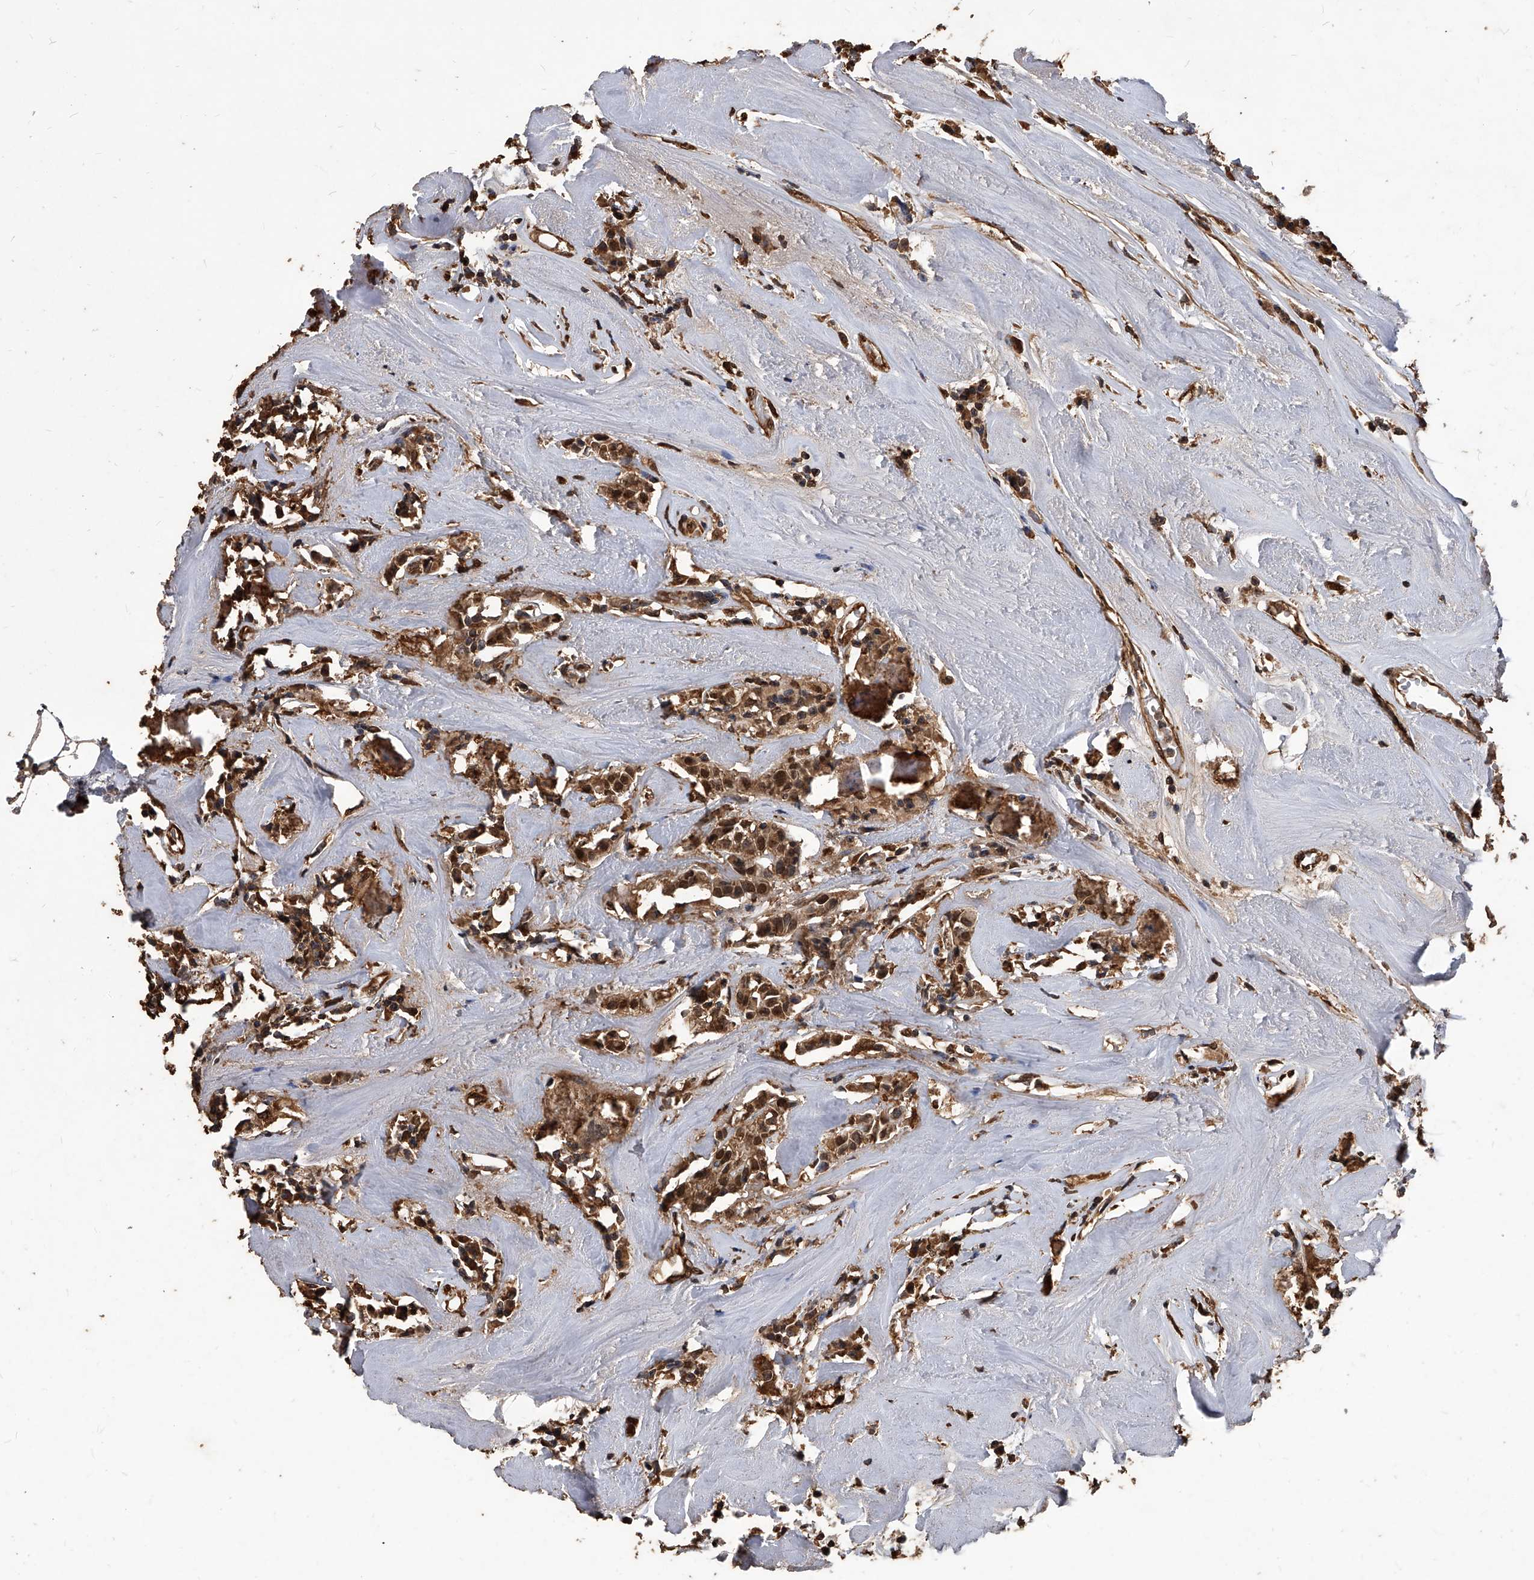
{"staining": {"intensity": "strong", "quantity": ">75%", "location": "cytoplasmic/membranous,nuclear"}, "tissue": "head and neck cancer", "cell_type": "Tumor cells", "image_type": "cancer", "snomed": [{"axis": "morphology", "description": "Adenocarcinoma, NOS"}, {"axis": "topography", "description": "Salivary gland"}, {"axis": "topography", "description": "Head-Neck"}], "caption": "Immunohistochemical staining of human adenocarcinoma (head and neck) displays strong cytoplasmic/membranous and nuclear protein staining in about >75% of tumor cells.", "gene": "FBXL4", "patient": {"sex": "female", "age": 65}}